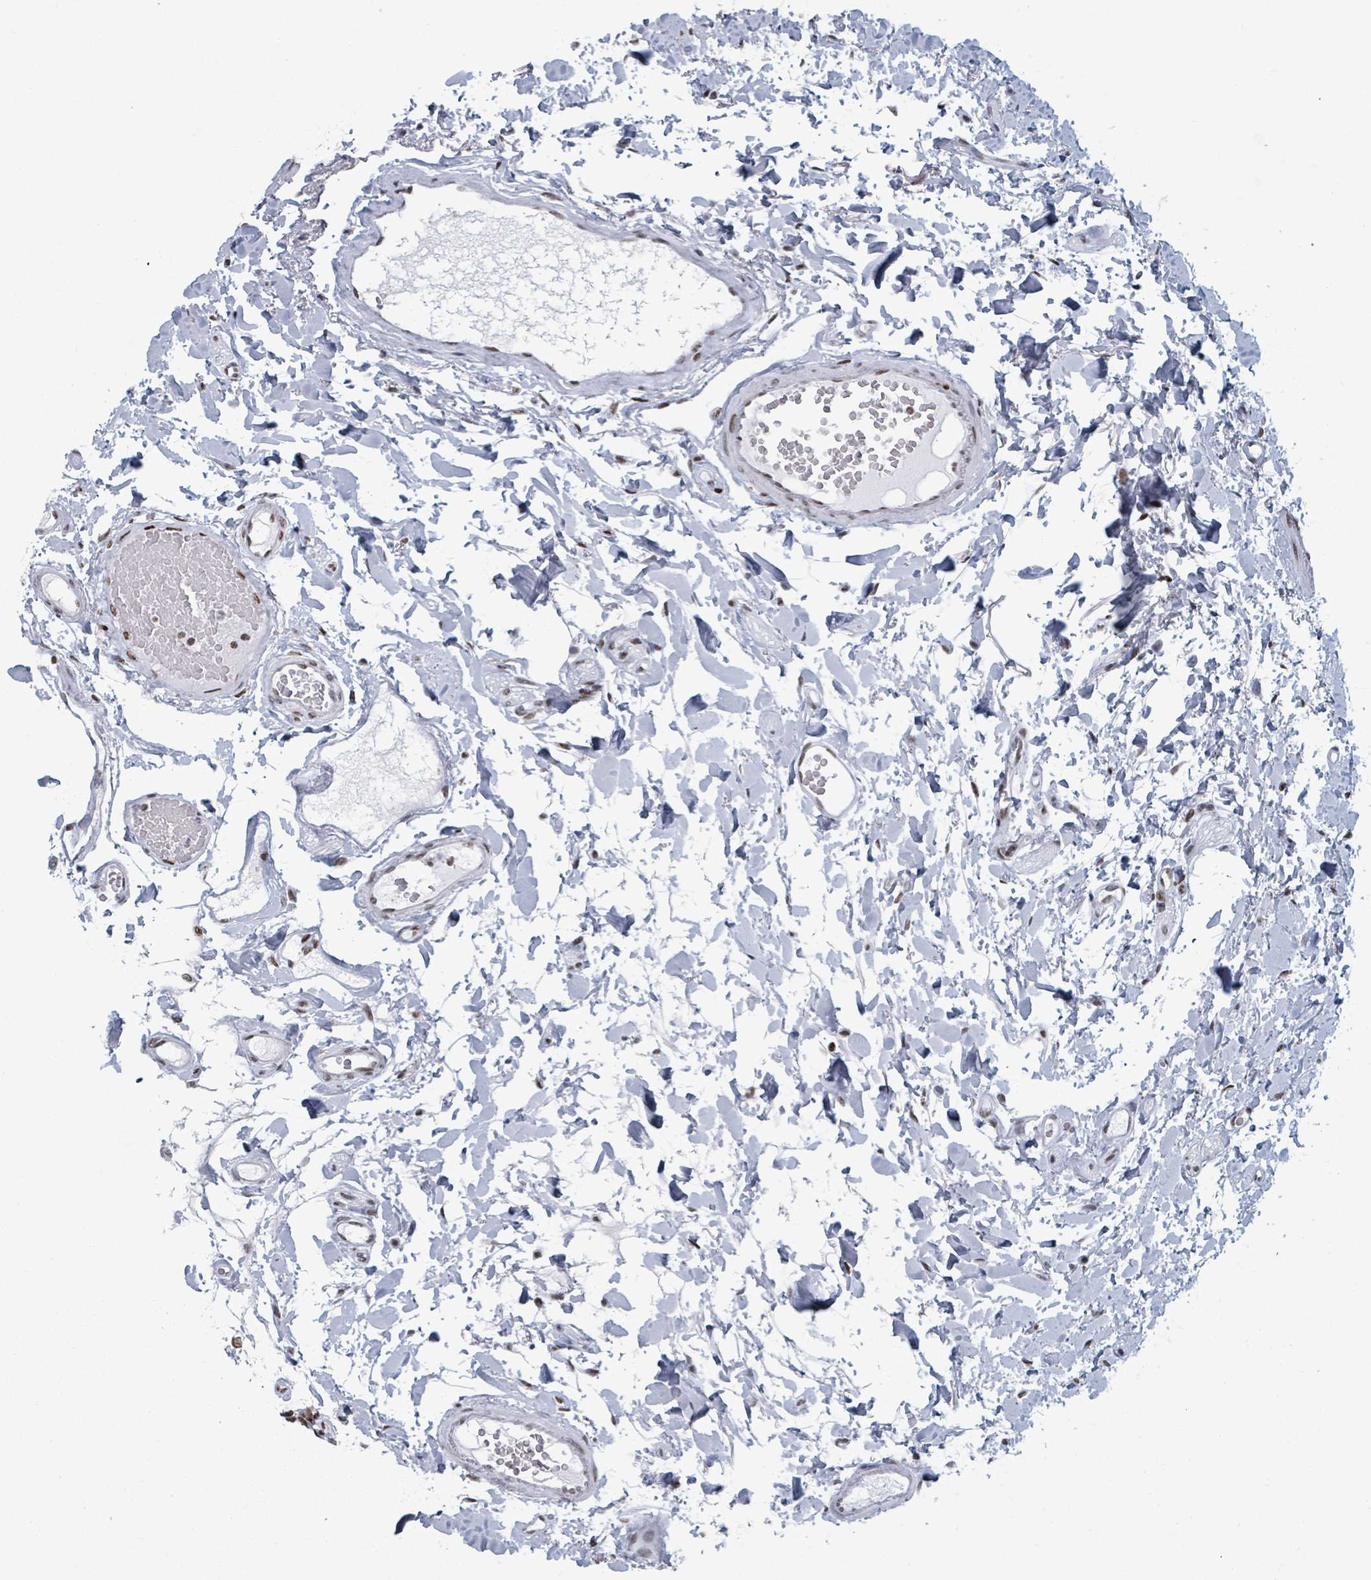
{"staining": {"intensity": "moderate", "quantity": ">75%", "location": "nuclear"}, "tissue": "colon", "cell_type": "Endothelial cells", "image_type": "normal", "snomed": [{"axis": "morphology", "description": "Normal tissue, NOS"}, {"axis": "topography", "description": "Colon"}], "caption": "Immunohistochemistry (IHC) histopathology image of normal colon: colon stained using immunohistochemistry (IHC) reveals medium levels of moderate protein expression localized specifically in the nuclear of endothelial cells, appearing as a nuclear brown color.", "gene": "DHX16", "patient": {"sex": "male", "age": 84}}